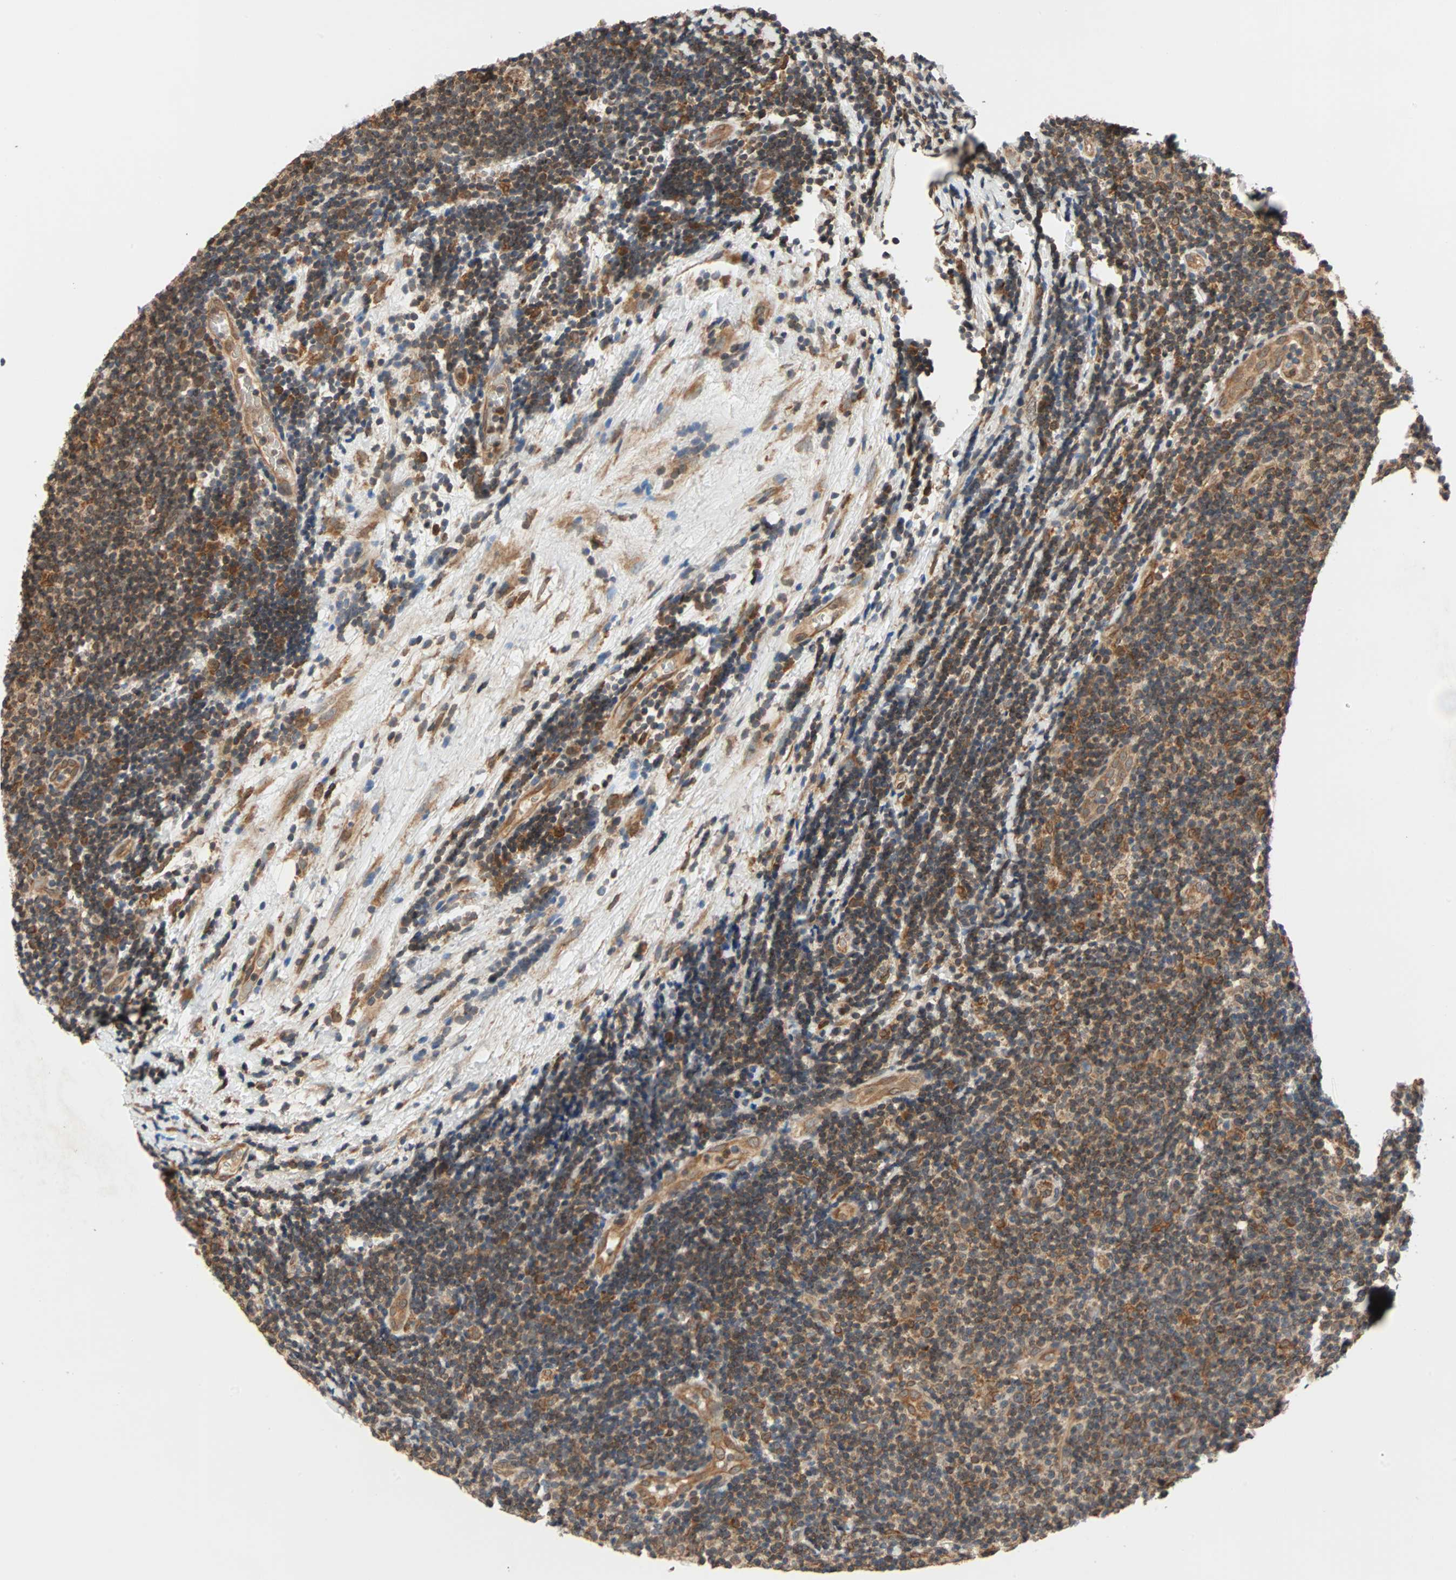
{"staining": {"intensity": "moderate", "quantity": ">75%", "location": "cytoplasmic/membranous"}, "tissue": "lymphoma", "cell_type": "Tumor cells", "image_type": "cancer", "snomed": [{"axis": "morphology", "description": "Malignant lymphoma, non-Hodgkin's type, Low grade"}, {"axis": "topography", "description": "Lymph node"}], "caption": "The immunohistochemical stain shows moderate cytoplasmic/membranous positivity in tumor cells of low-grade malignant lymphoma, non-Hodgkin's type tissue. (DAB (3,3'-diaminobenzidine) IHC with brightfield microscopy, high magnification).", "gene": "AUP1", "patient": {"sex": "male", "age": 83}}